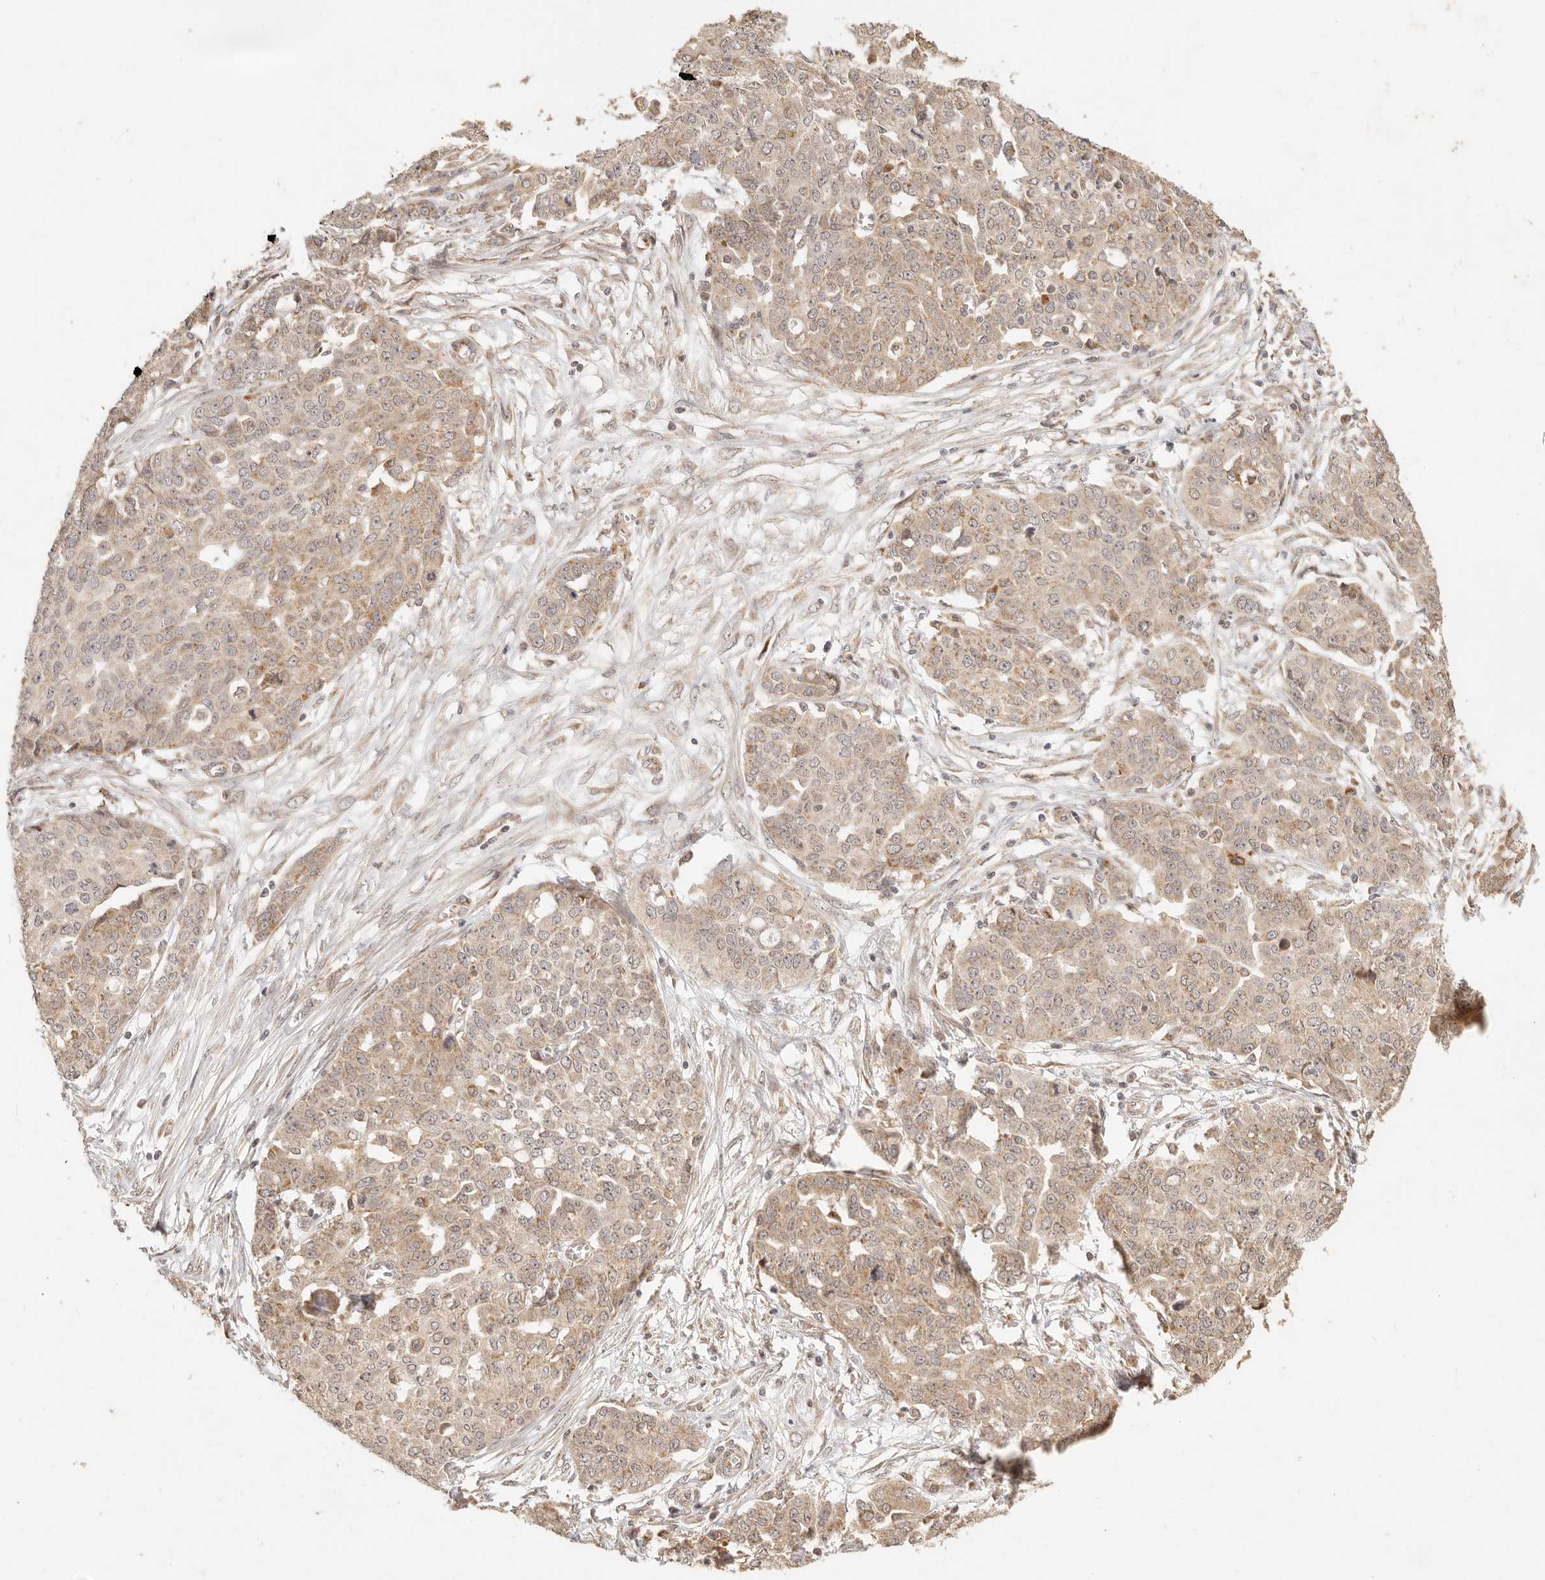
{"staining": {"intensity": "moderate", "quantity": ">75%", "location": "cytoplasmic/membranous"}, "tissue": "ovarian cancer", "cell_type": "Tumor cells", "image_type": "cancer", "snomed": [{"axis": "morphology", "description": "Cystadenocarcinoma, serous, NOS"}, {"axis": "topography", "description": "Soft tissue"}, {"axis": "topography", "description": "Ovary"}], "caption": "Moderate cytoplasmic/membranous staining for a protein is seen in approximately >75% of tumor cells of ovarian cancer (serous cystadenocarcinoma) using IHC.", "gene": "TIMM17A", "patient": {"sex": "female", "age": 57}}